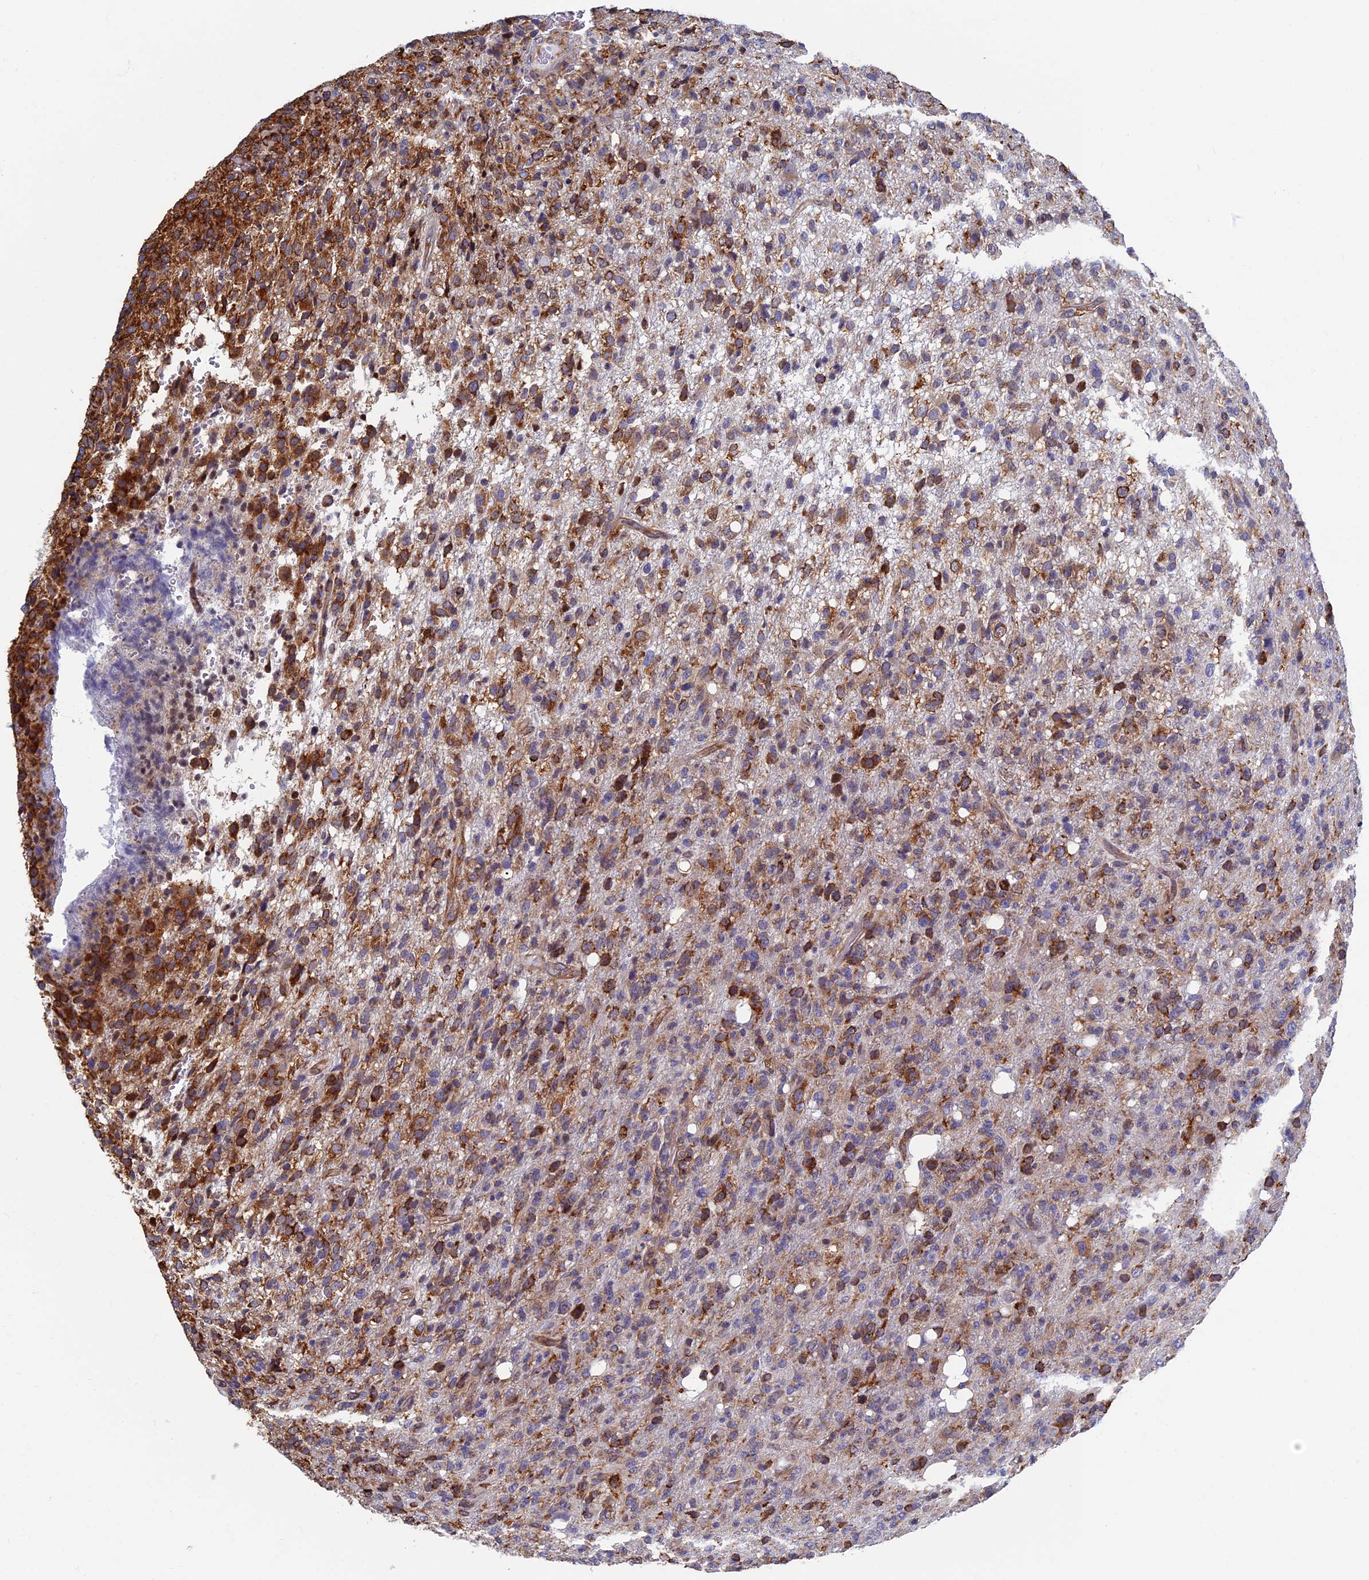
{"staining": {"intensity": "strong", "quantity": "<25%", "location": "cytoplasmic/membranous"}, "tissue": "glioma", "cell_type": "Tumor cells", "image_type": "cancer", "snomed": [{"axis": "morphology", "description": "Glioma, malignant, High grade"}, {"axis": "topography", "description": "Brain"}], "caption": "A medium amount of strong cytoplasmic/membranous expression is present in approximately <25% of tumor cells in malignant glioma (high-grade) tissue. (Stains: DAB (3,3'-diaminobenzidine) in brown, nuclei in blue, Microscopy: brightfield microscopy at high magnification).", "gene": "YBX1", "patient": {"sex": "female", "age": 57}}